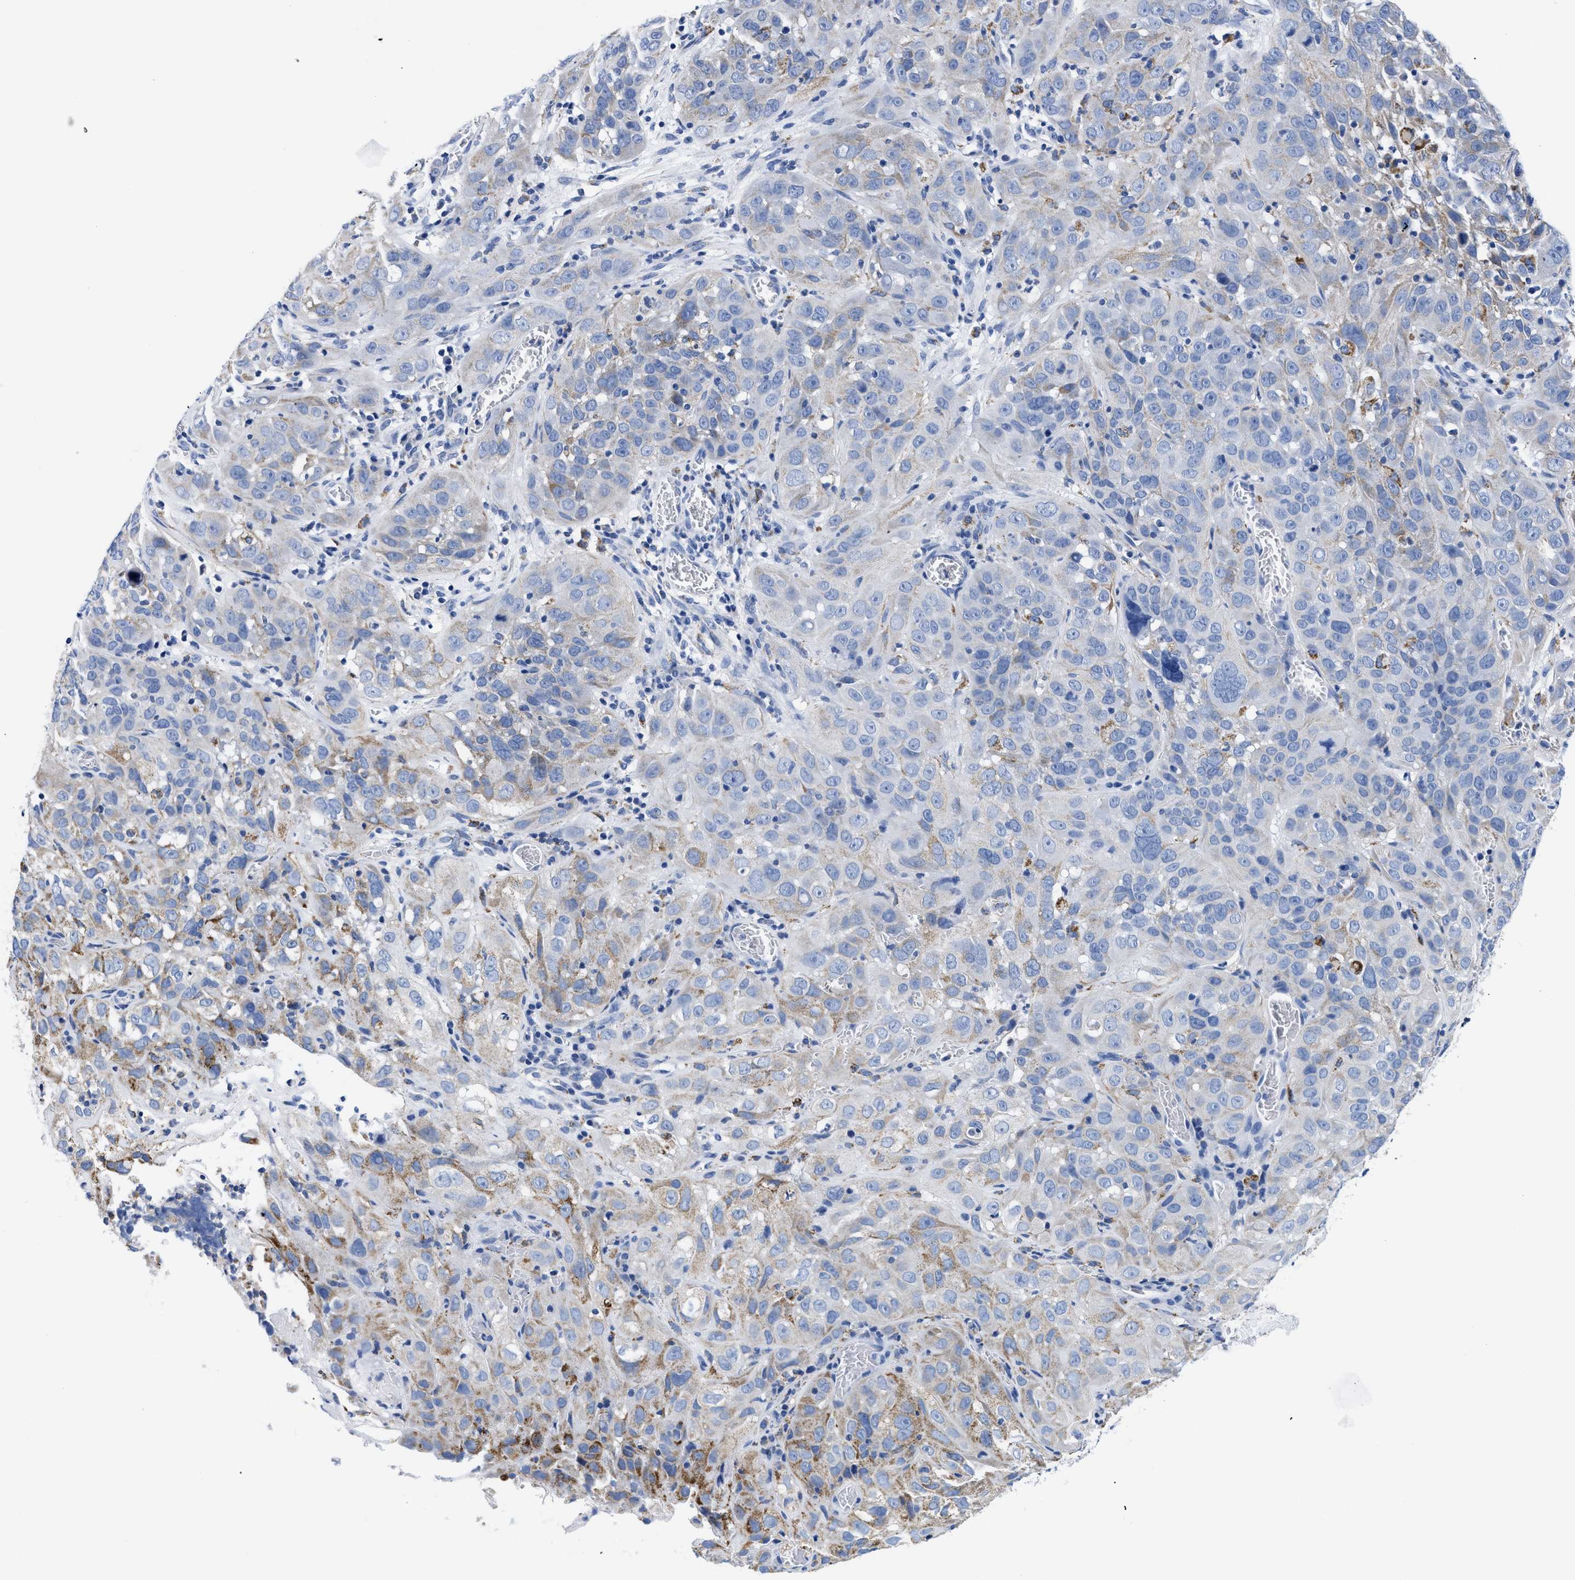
{"staining": {"intensity": "weak", "quantity": "<25%", "location": "cytoplasmic/membranous"}, "tissue": "cervical cancer", "cell_type": "Tumor cells", "image_type": "cancer", "snomed": [{"axis": "morphology", "description": "Squamous cell carcinoma, NOS"}, {"axis": "topography", "description": "Cervix"}], "caption": "A high-resolution micrograph shows immunohistochemistry (IHC) staining of cervical squamous cell carcinoma, which reveals no significant staining in tumor cells.", "gene": "GPR149", "patient": {"sex": "female", "age": 32}}